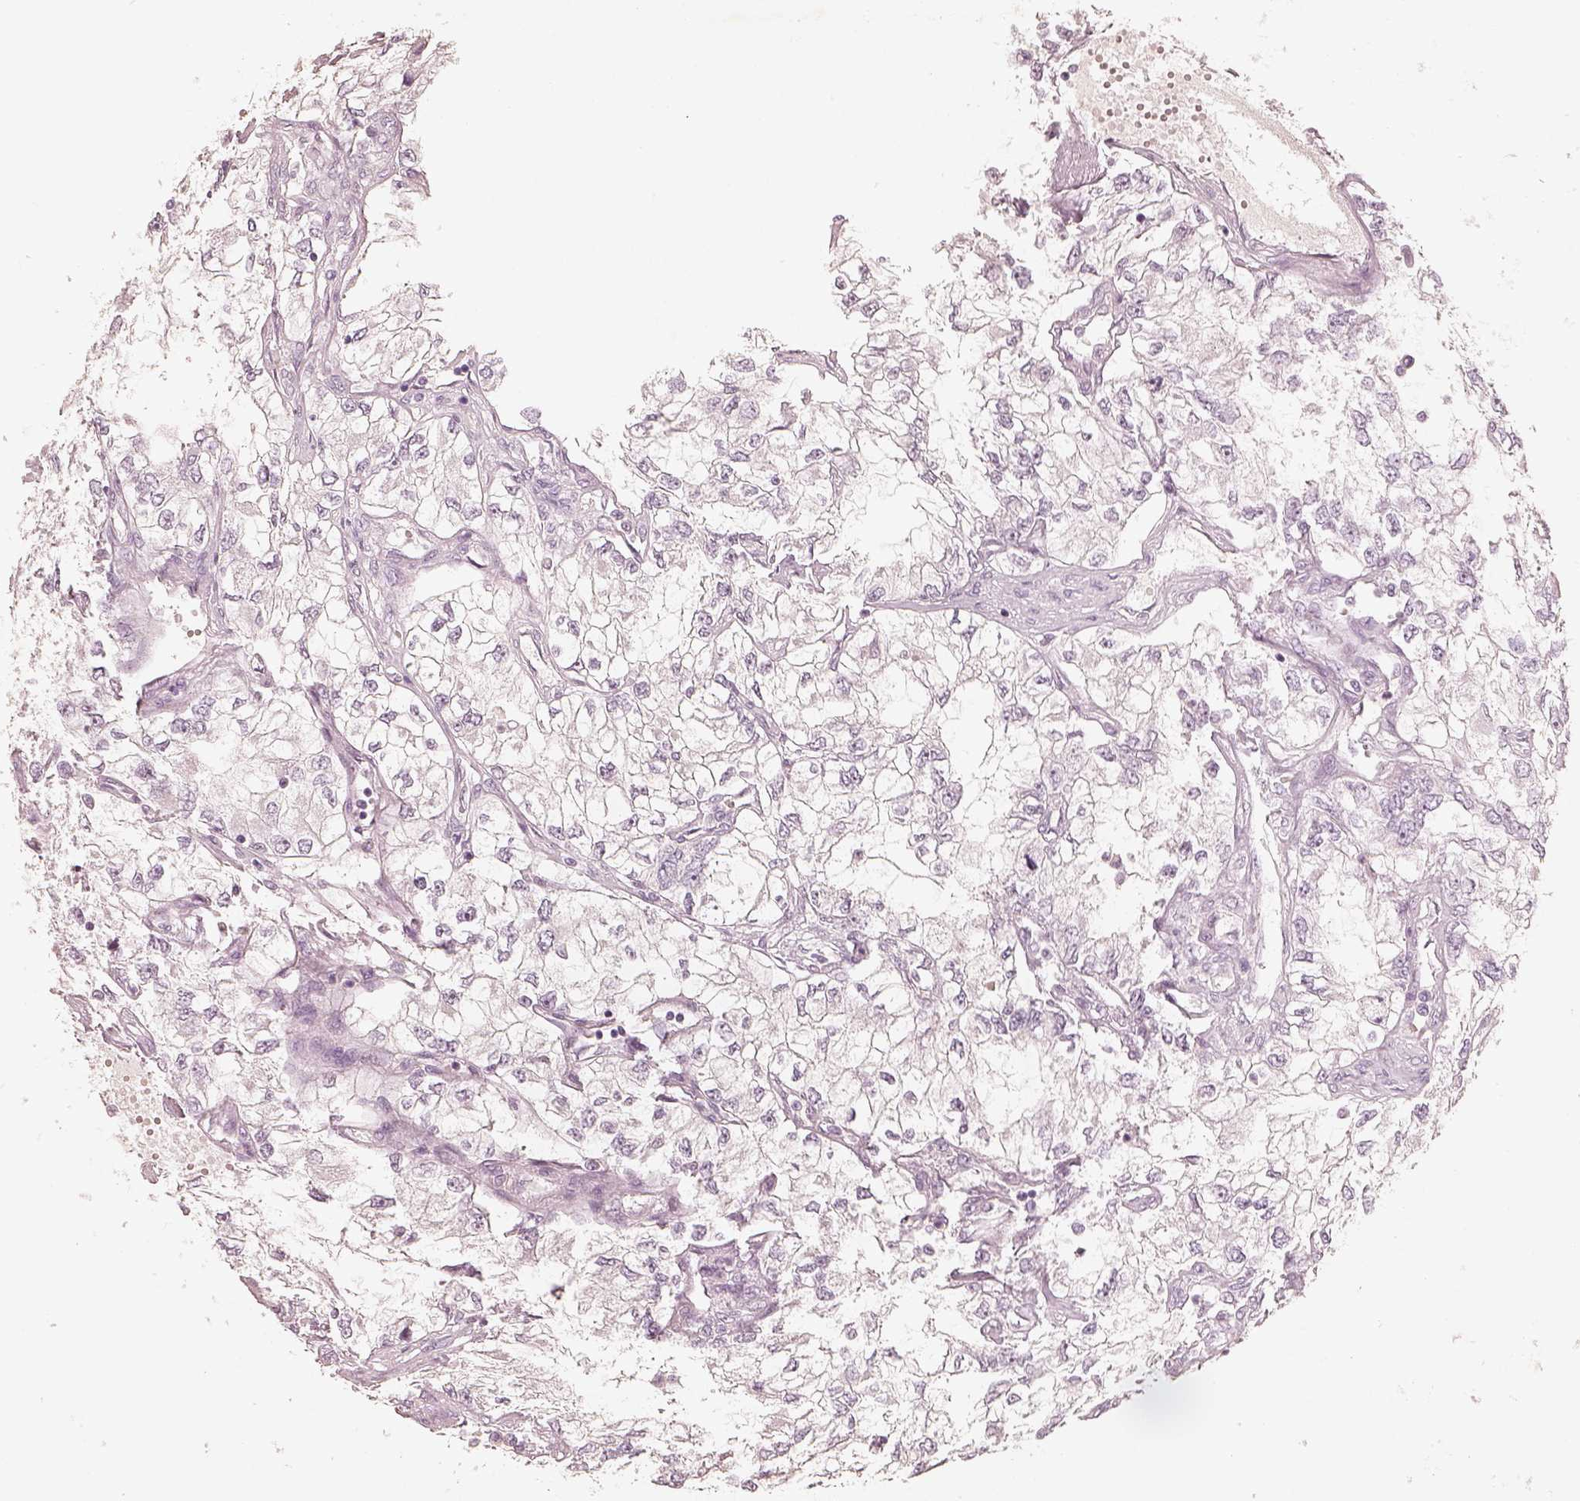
{"staining": {"intensity": "negative", "quantity": "none", "location": "none"}, "tissue": "renal cancer", "cell_type": "Tumor cells", "image_type": "cancer", "snomed": [{"axis": "morphology", "description": "Adenocarcinoma, NOS"}, {"axis": "topography", "description": "Kidney"}], "caption": "The image reveals no staining of tumor cells in renal cancer.", "gene": "KRT82", "patient": {"sex": "female", "age": 59}}